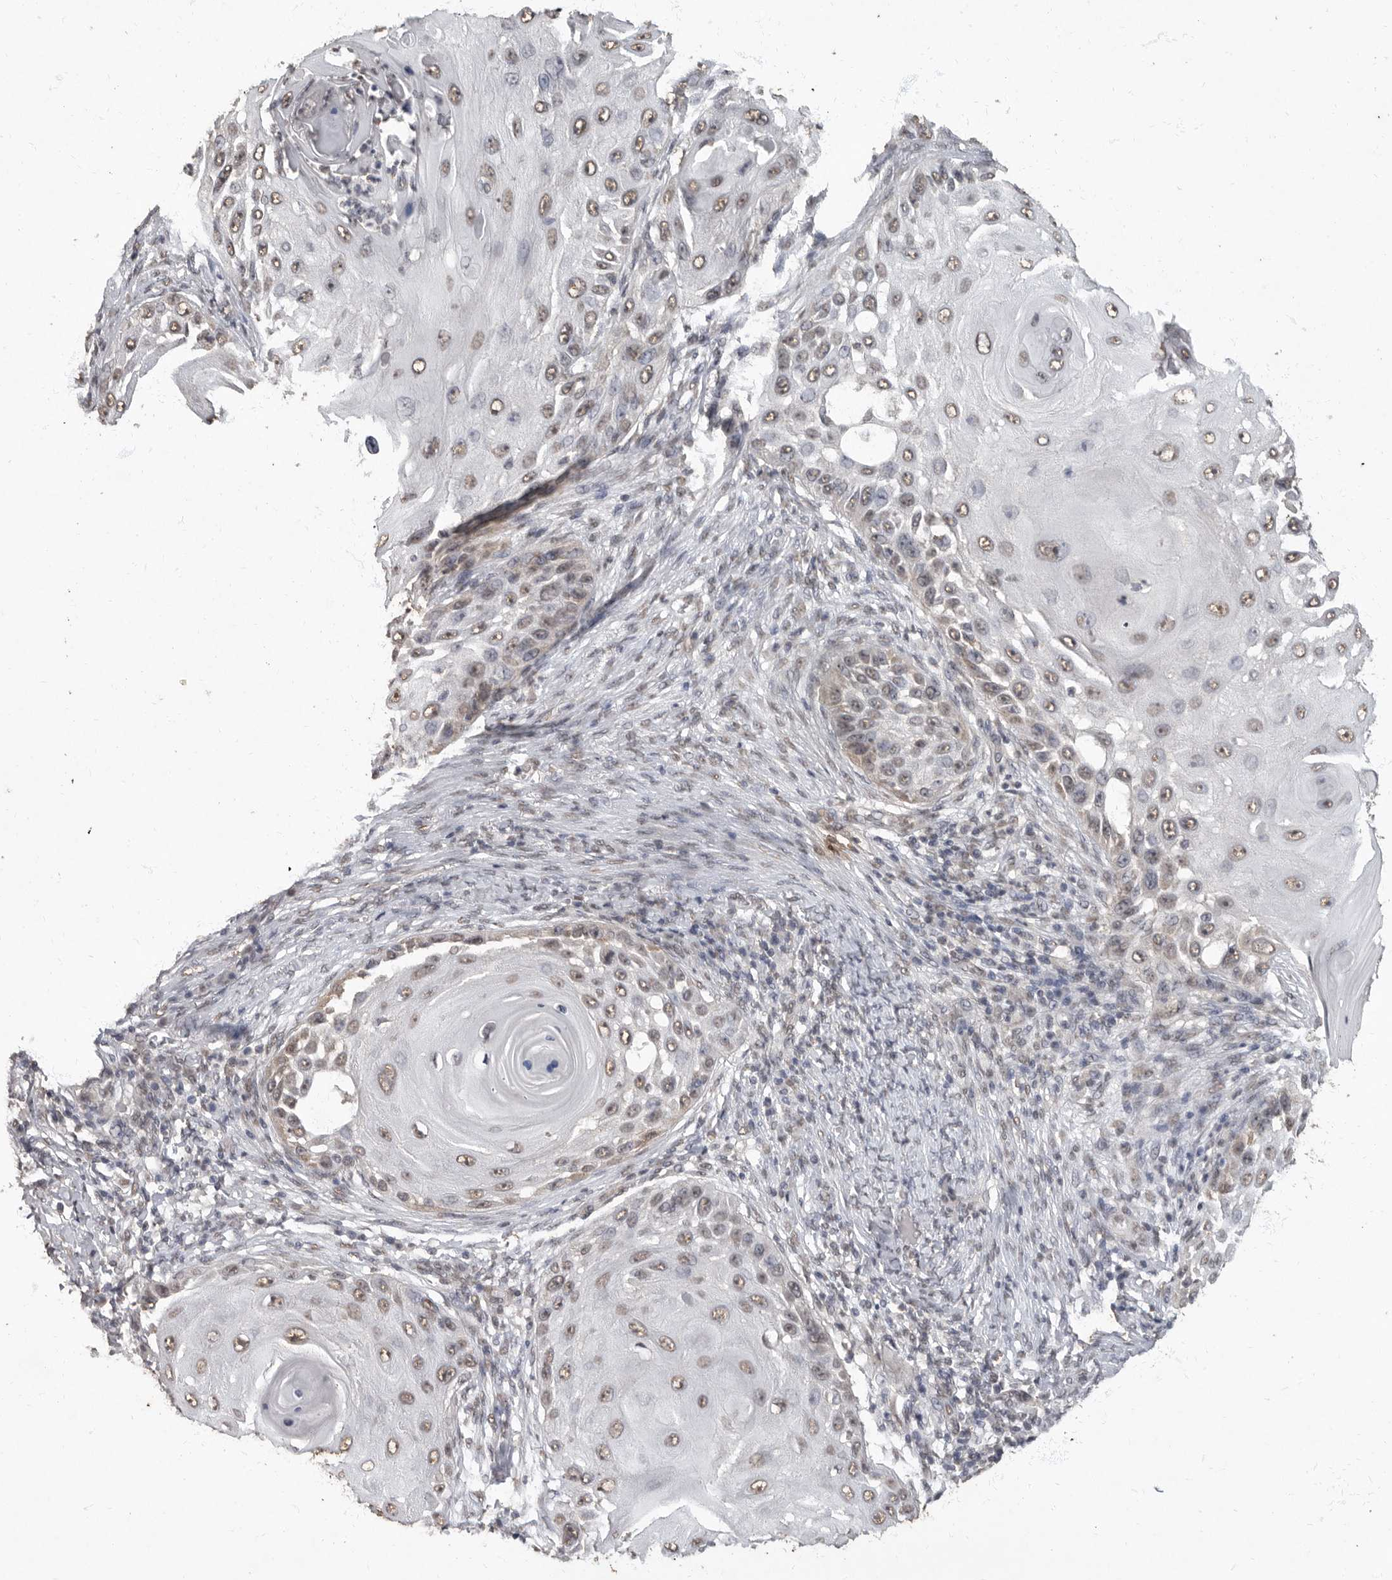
{"staining": {"intensity": "moderate", "quantity": ">75%", "location": "nuclear"}, "tissue": "skin cancer", "cell_type": "Tumor cells", "image_type": "cancer", "snomed": [{"axis": "morphology", "description": "Squamous cell carcinoma, NOS"}, {"axis": "topography", "description": "Skin"}], "caption": "About >75% of tumor cells in skin squamous cell carcinoma show moderate nuclear protein staining as visualized by brown immunohistochemical staining.", "gene": "NBL1", "patient": {"sex": "female", "age": 44}}